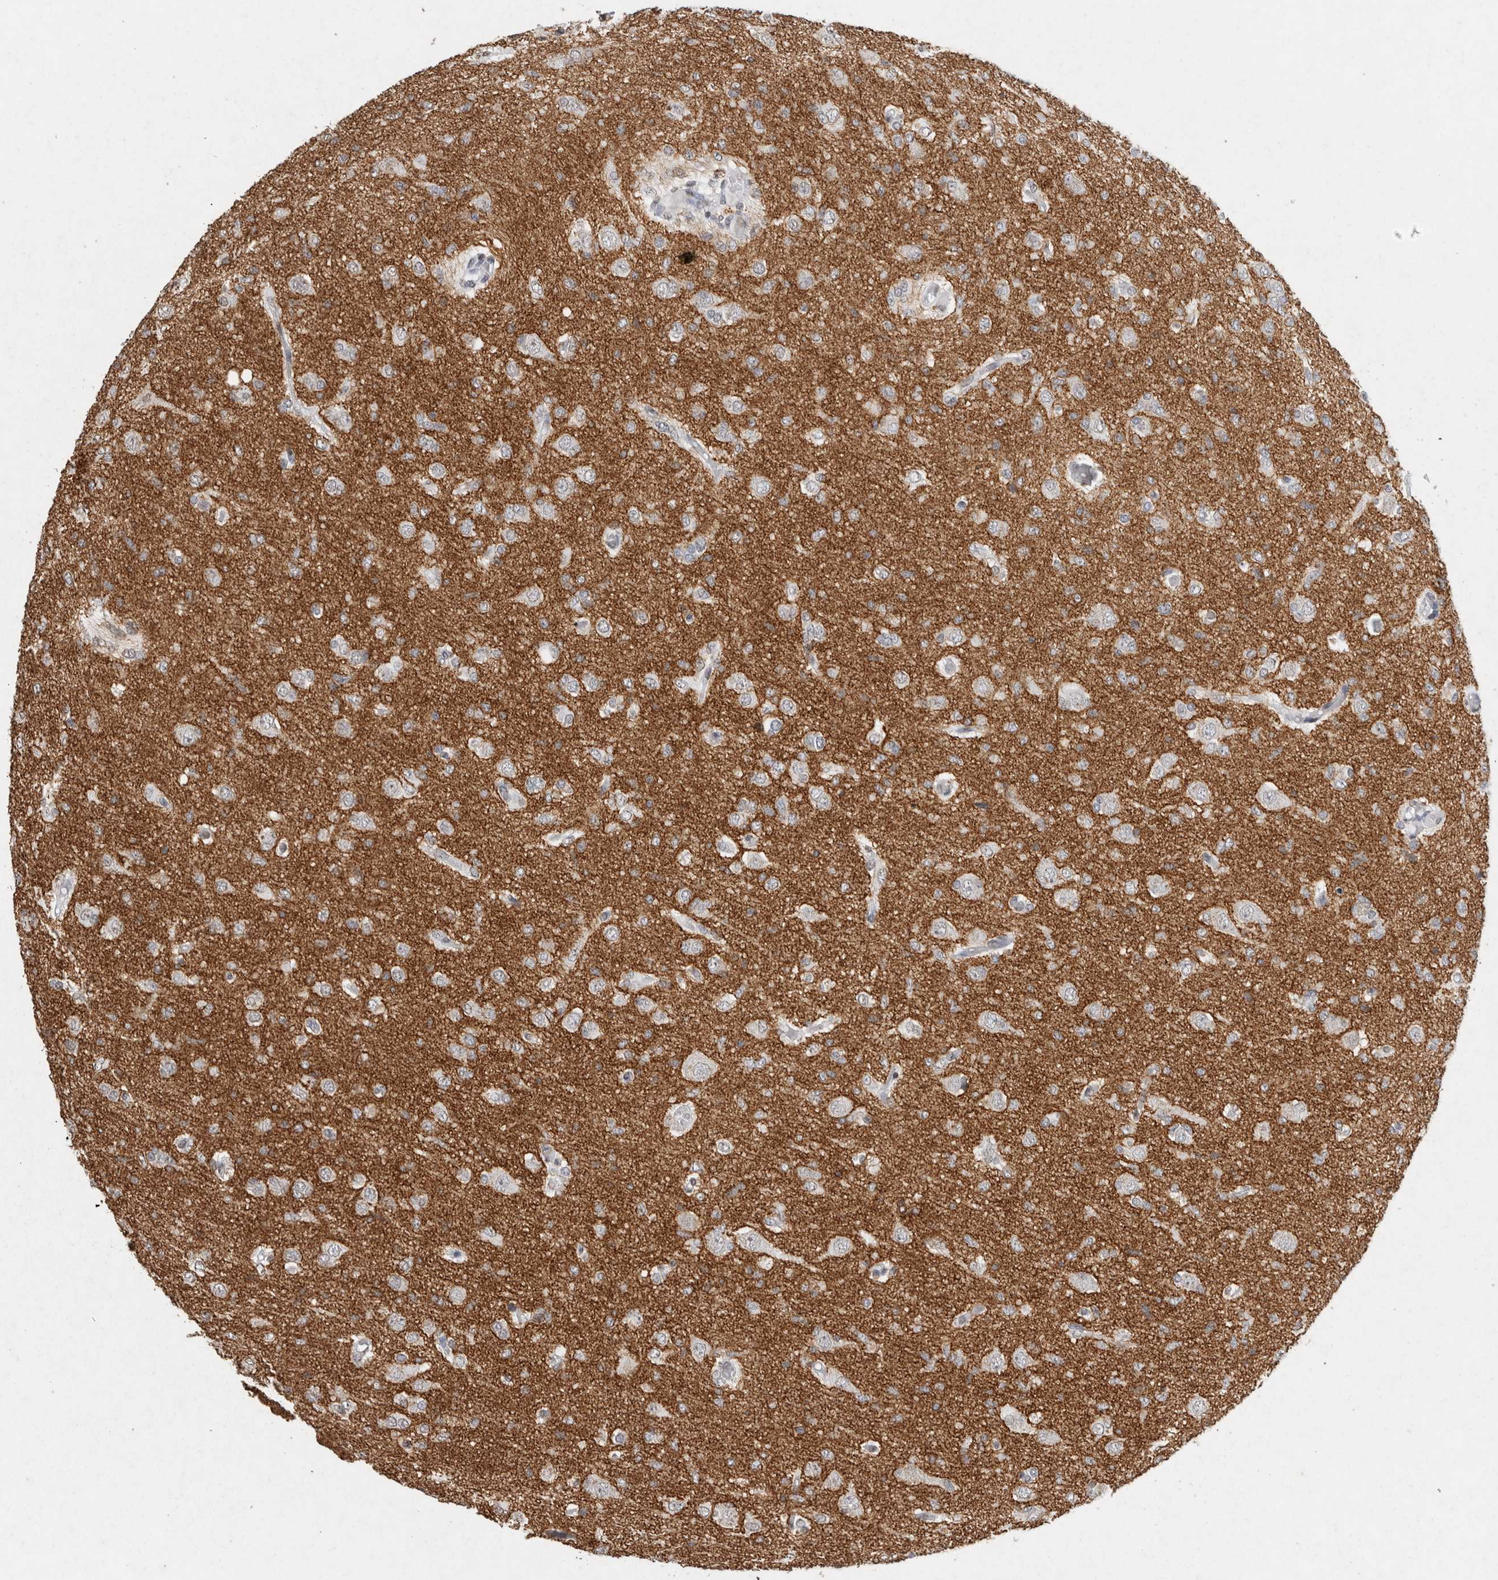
{"staining": {"intensity": "weak", "quantity": "<25%", "location": "cytoplasmic/membranous"}, "tissue": "glioma", "cell_type": "Tumor cells", "image_type": "cancer", "snomed": [{"axis": "morphology", "description": "Glioma, malignant, High grade"}, {"axis": "topography", "description": "Brain"}], "caption": "Glioma was stained to show a protein in brown. There is no significant positivity in tumor cells. The staining was performed using DAB to visualize the protein expression in brown, while the nuclei were stained in blue with hematoxylin (Magnification: 20x).", "gene": "CNTN1", "patient": {"sex": "female", "age": 59}}